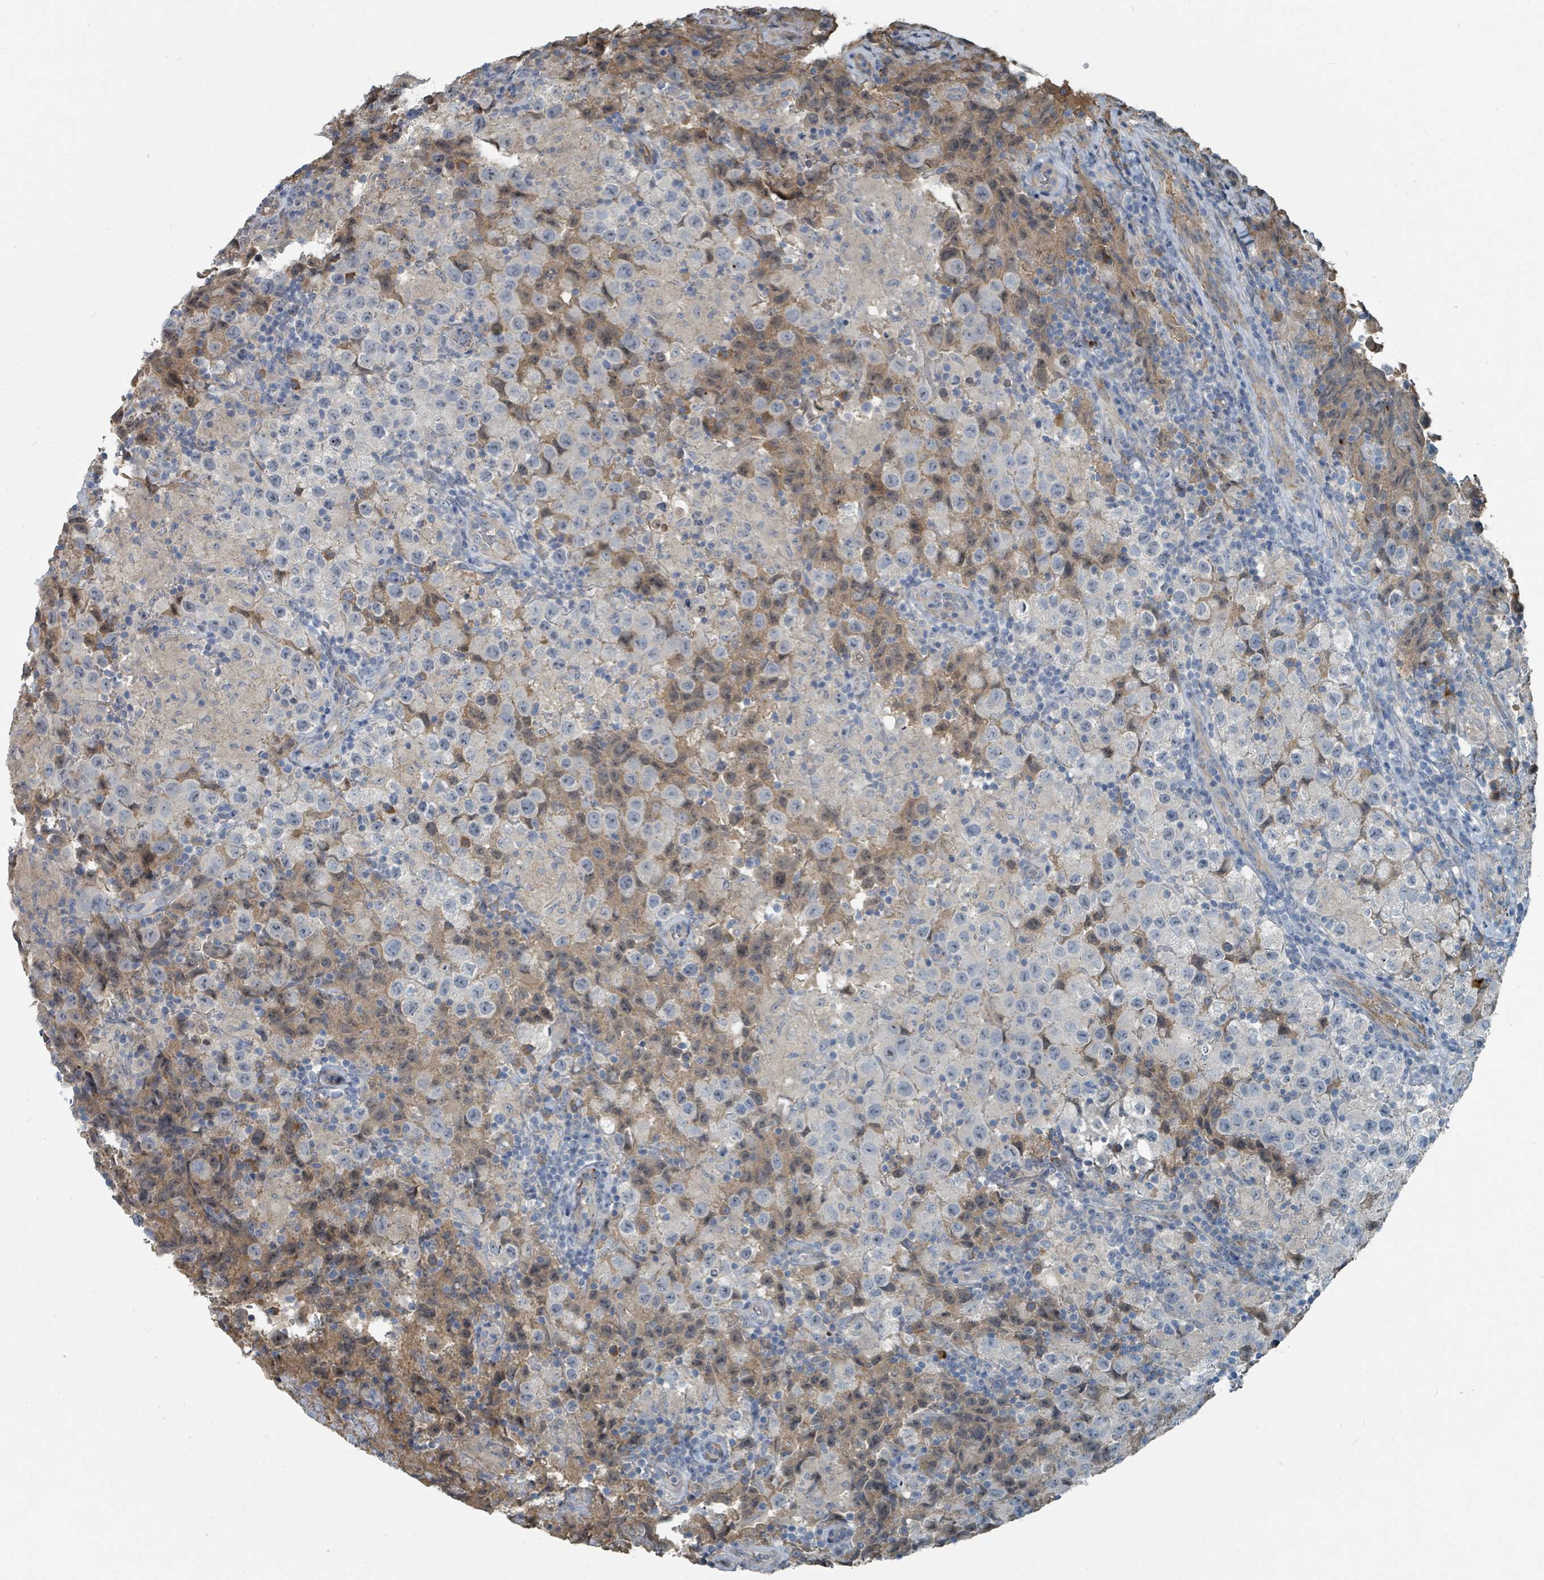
{"staining": {"intensity": "weak", "quantity": "<25%", "location": "cytoplasmic/membranous,nuclear"}, "tissue": "testis cancer", "cell_type": "Tumor cells", "image_type": "cancer", "snomed": [{"axis": "morphology", "description": "Seminoma, NOS"}, {"axis": "morphology", "description": "Carcinoma, Embryonal, NOS"}, {"axis": "topography", "description": "Testis"}], "caption": "Testis seminoma stained for a protein using immunohistochemistry demonstrates no staining tumor cells.", "gene": "SLC44A5", "patient": {"sex": "male", "age": 41}}